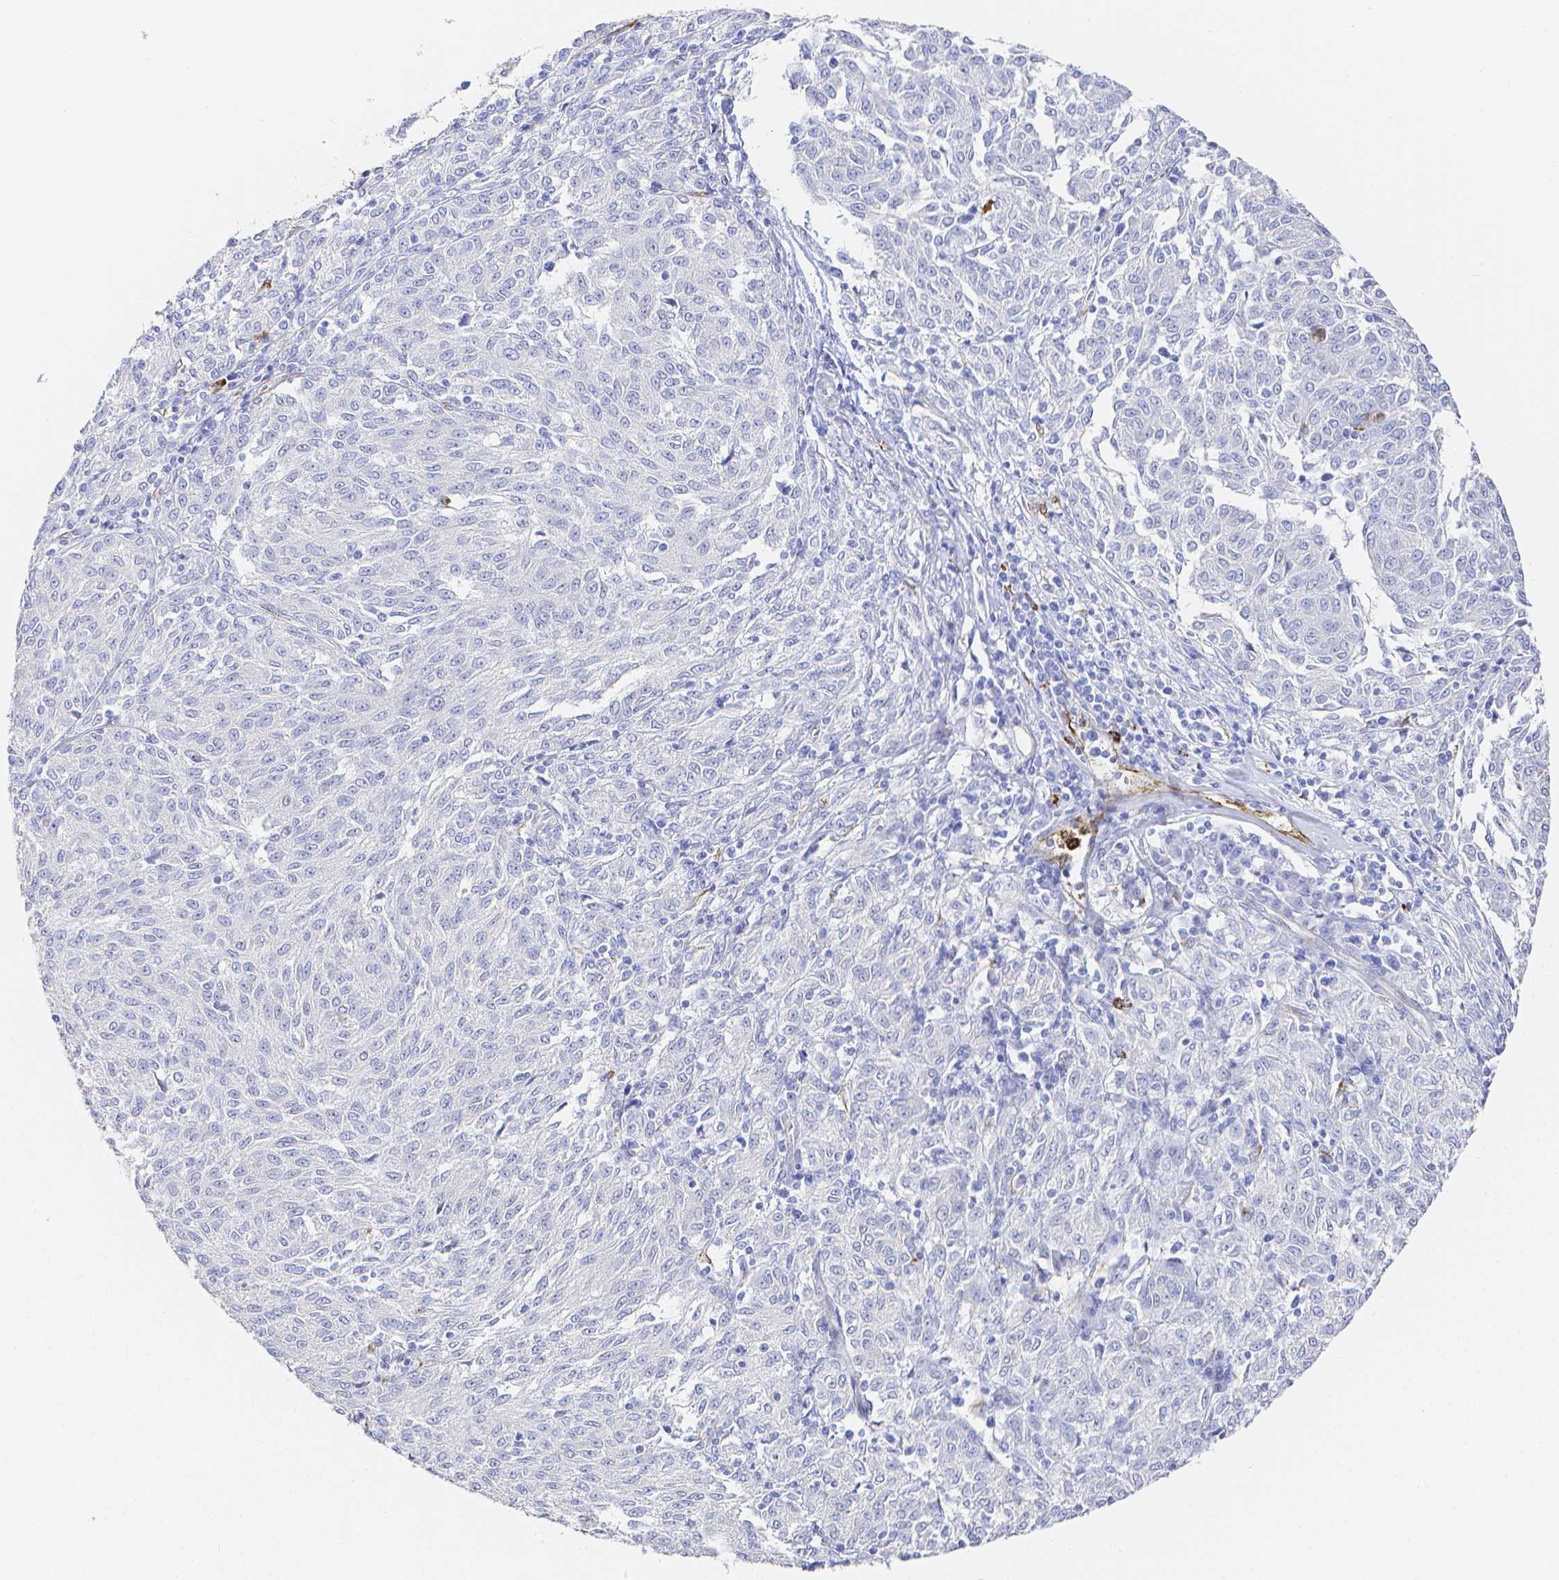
{"staining": {"intensity": "negative", "quantity": "none", "location": "none"}, "tissue": "melanoma", "cell_type": "Tumor cells", "image_type": "cancer", "snomed": [{"axis": "morphology", "description": "Malignant melanoma, NOS"}, {"axis": "topography", "description": "Skin"}], "caption": "Protein analysis of melanoma demonstrates no significant expression in tumor cells. (IHC, brightfield microscopy, high magnification).", "gene": "SMURF1", "patient": {"sex": "female", "age": 72}}